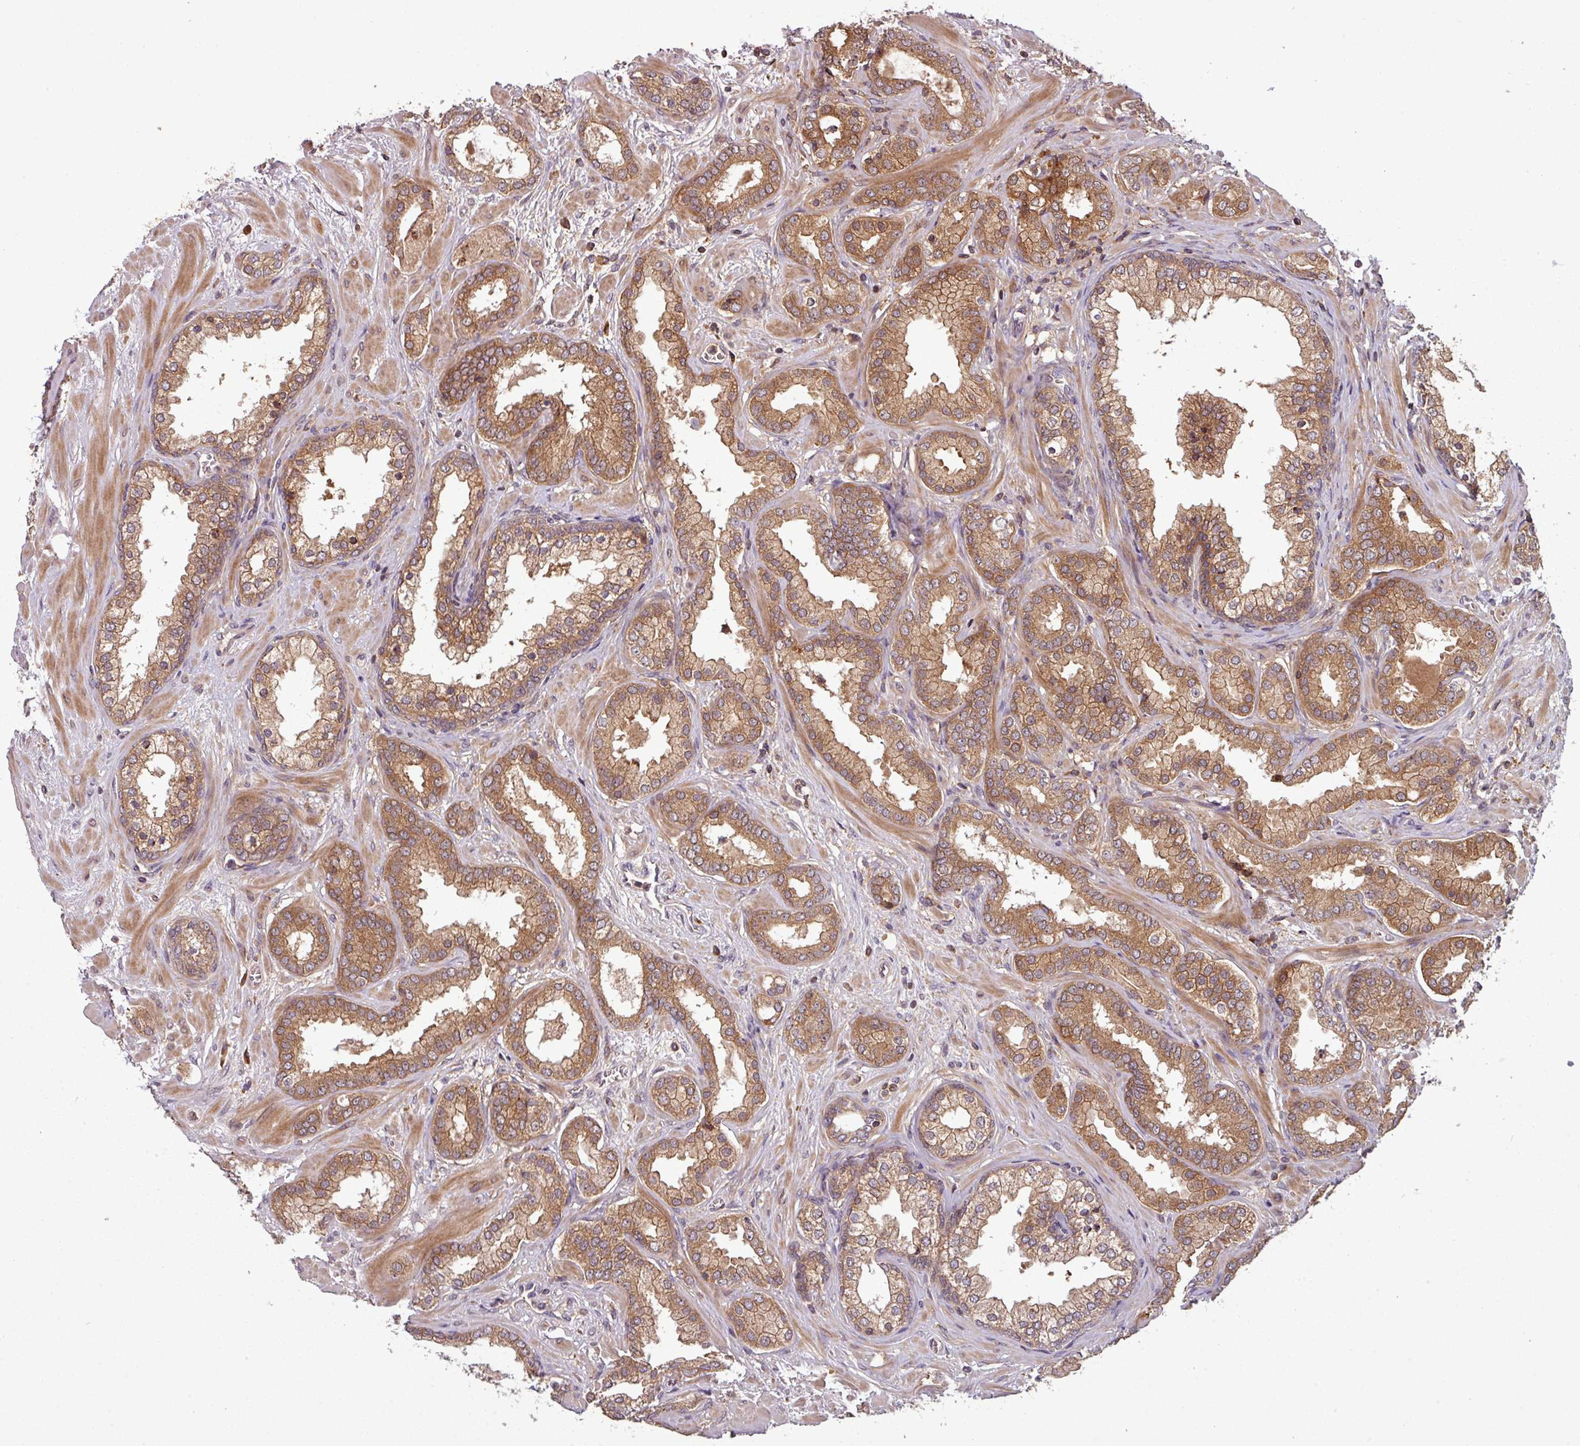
{"staining": {"intensity": "moderate", "quantity": ">75%", "location": "cytoplasmic/membranous"}, "tissue": "prostate cancer", "cell_type": "Tumor cells", "image_type": "cancer", "snomed": [{"axis": "morphology", "description": "Adenocarcinoma, High grade"}, {"axis": "topography", "description": "Prostate"}], "caption": "A high-resolution photomicrograph shows IHC staining of high-grade adenocarcinoma (prostate), which displays moderate cytoplasmic/membranous staining in approximately >75% of tumor cells.", "gene": "GSKIP", "patient": {"sex": "male", "age": 64}}